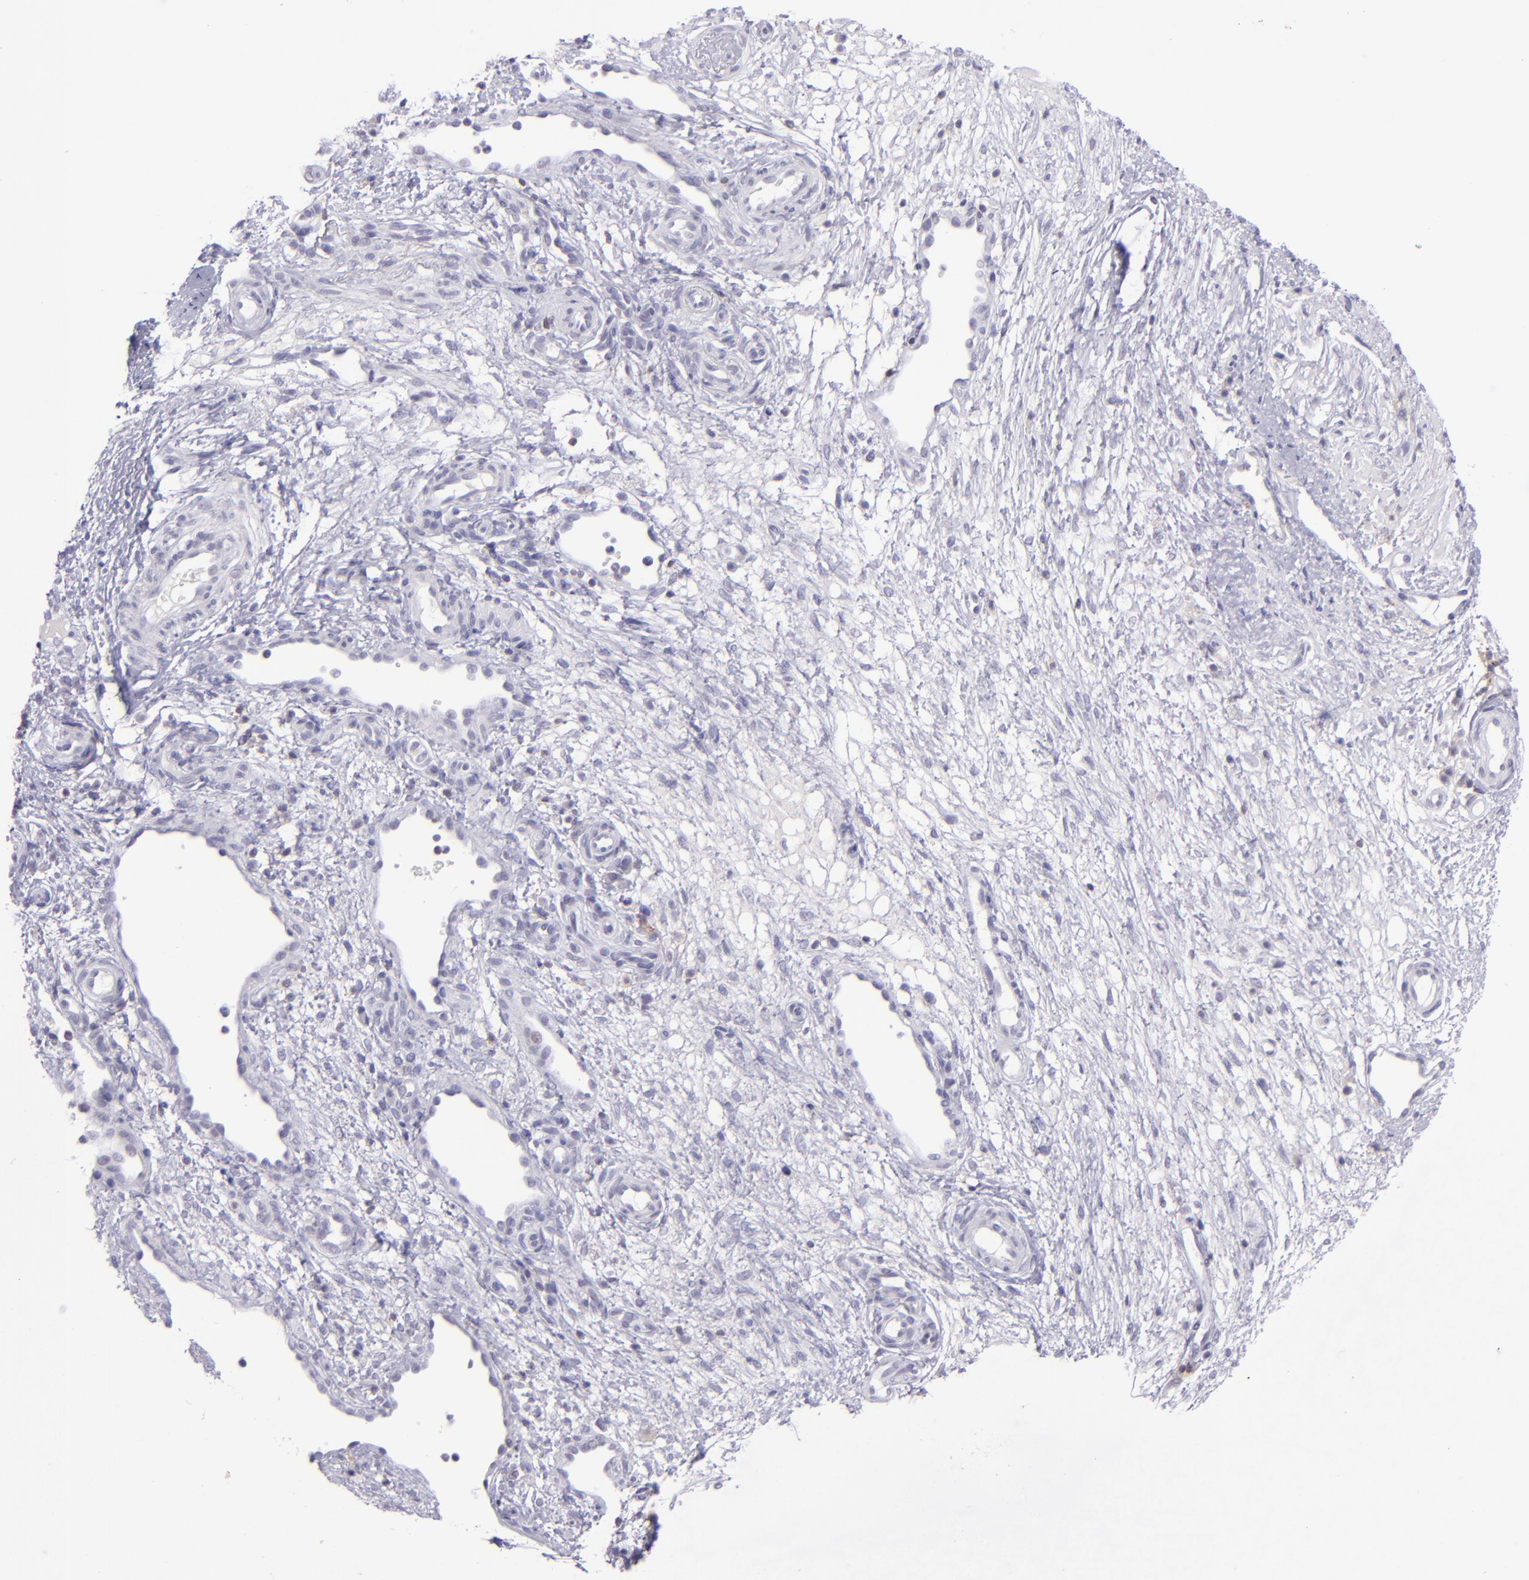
{"staining": {"intensity": "negative", "quantity": "none", "location": "none"}, "tissue": "nasopharynx", "cell_type": "Respiratory epithelial cells", "image_type": "normal", "snomed": [{"axis": "morphology", "description": "Normal tissue, NOS"}, {"axis": "morphology", "description": "Inflammation, NOS"}, {"axis": "morphology", "description": "Malignant melanoma, Metastatic site"}, {"axis": "topography", "description": "Nasopharynx"}], "caption": "This is an immunohistochemistry image of benign human nasopharynx. There is no staining in respiratory epithelial cells.", "gene": "CD48", "patient": {"sex": "female", "age": 55}}